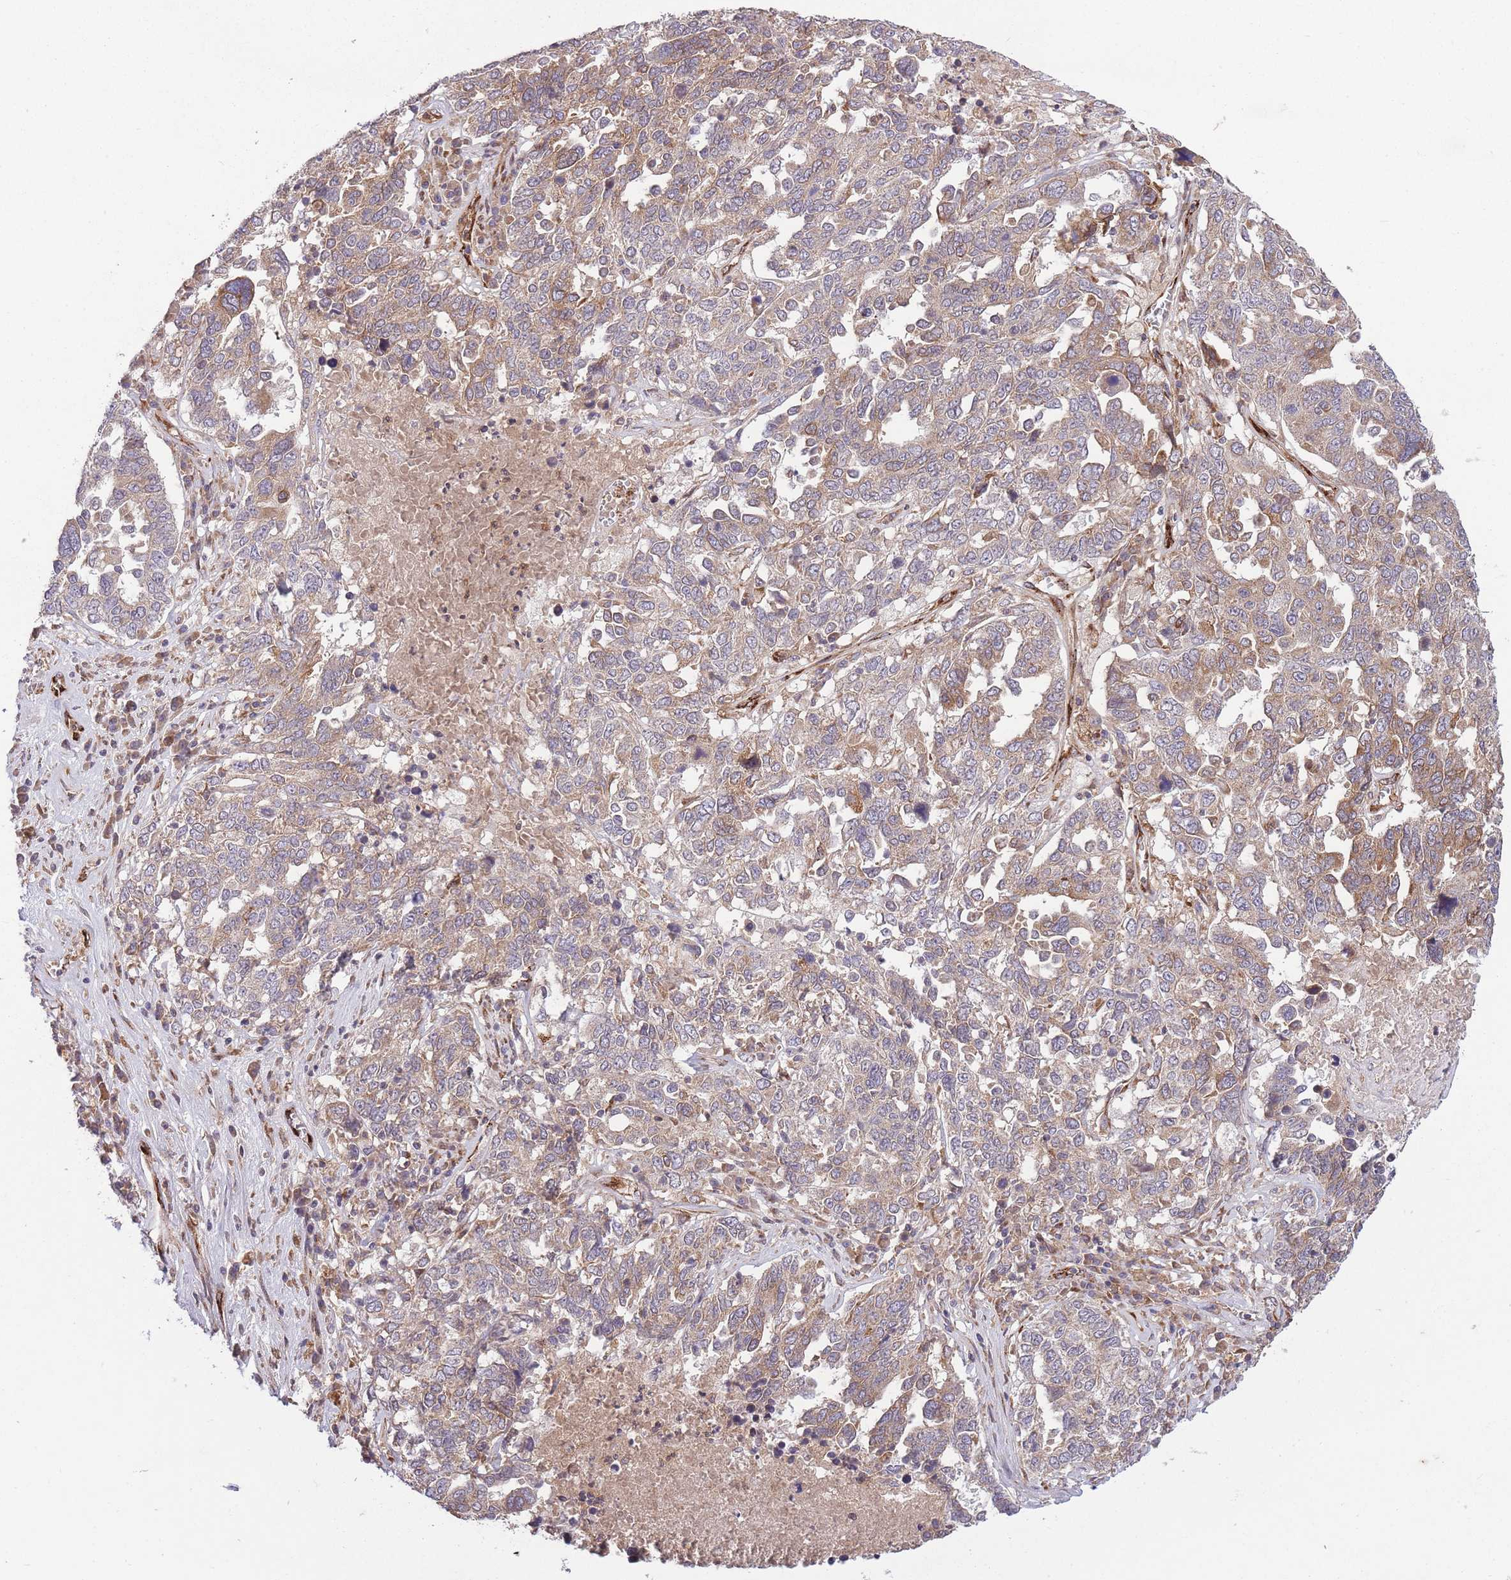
{"staining": {"intensity": "weak", "quantity": "25%-75%", "location": "cytoplasmic/membranous"}, "tissue": "ovarian cancer", "cell_type": "Tumor cells", "image_type": "cancer", "snomed": [{"axis": "morphology", "description": "Carcinoma, endometroid"}, {"axis": "topography", "description": "Ovary"}], "caption": "Immunohistochemistry (DAB (3,3'-diaminobenzidine)) staining of human ovarian endometroid carcinoma exhibits weak cytoplasmic/membranous protein expression in about 25%-75% of tumor cells.", "gene": "CISH", "patient": {"sex": "female", "age": 62}}